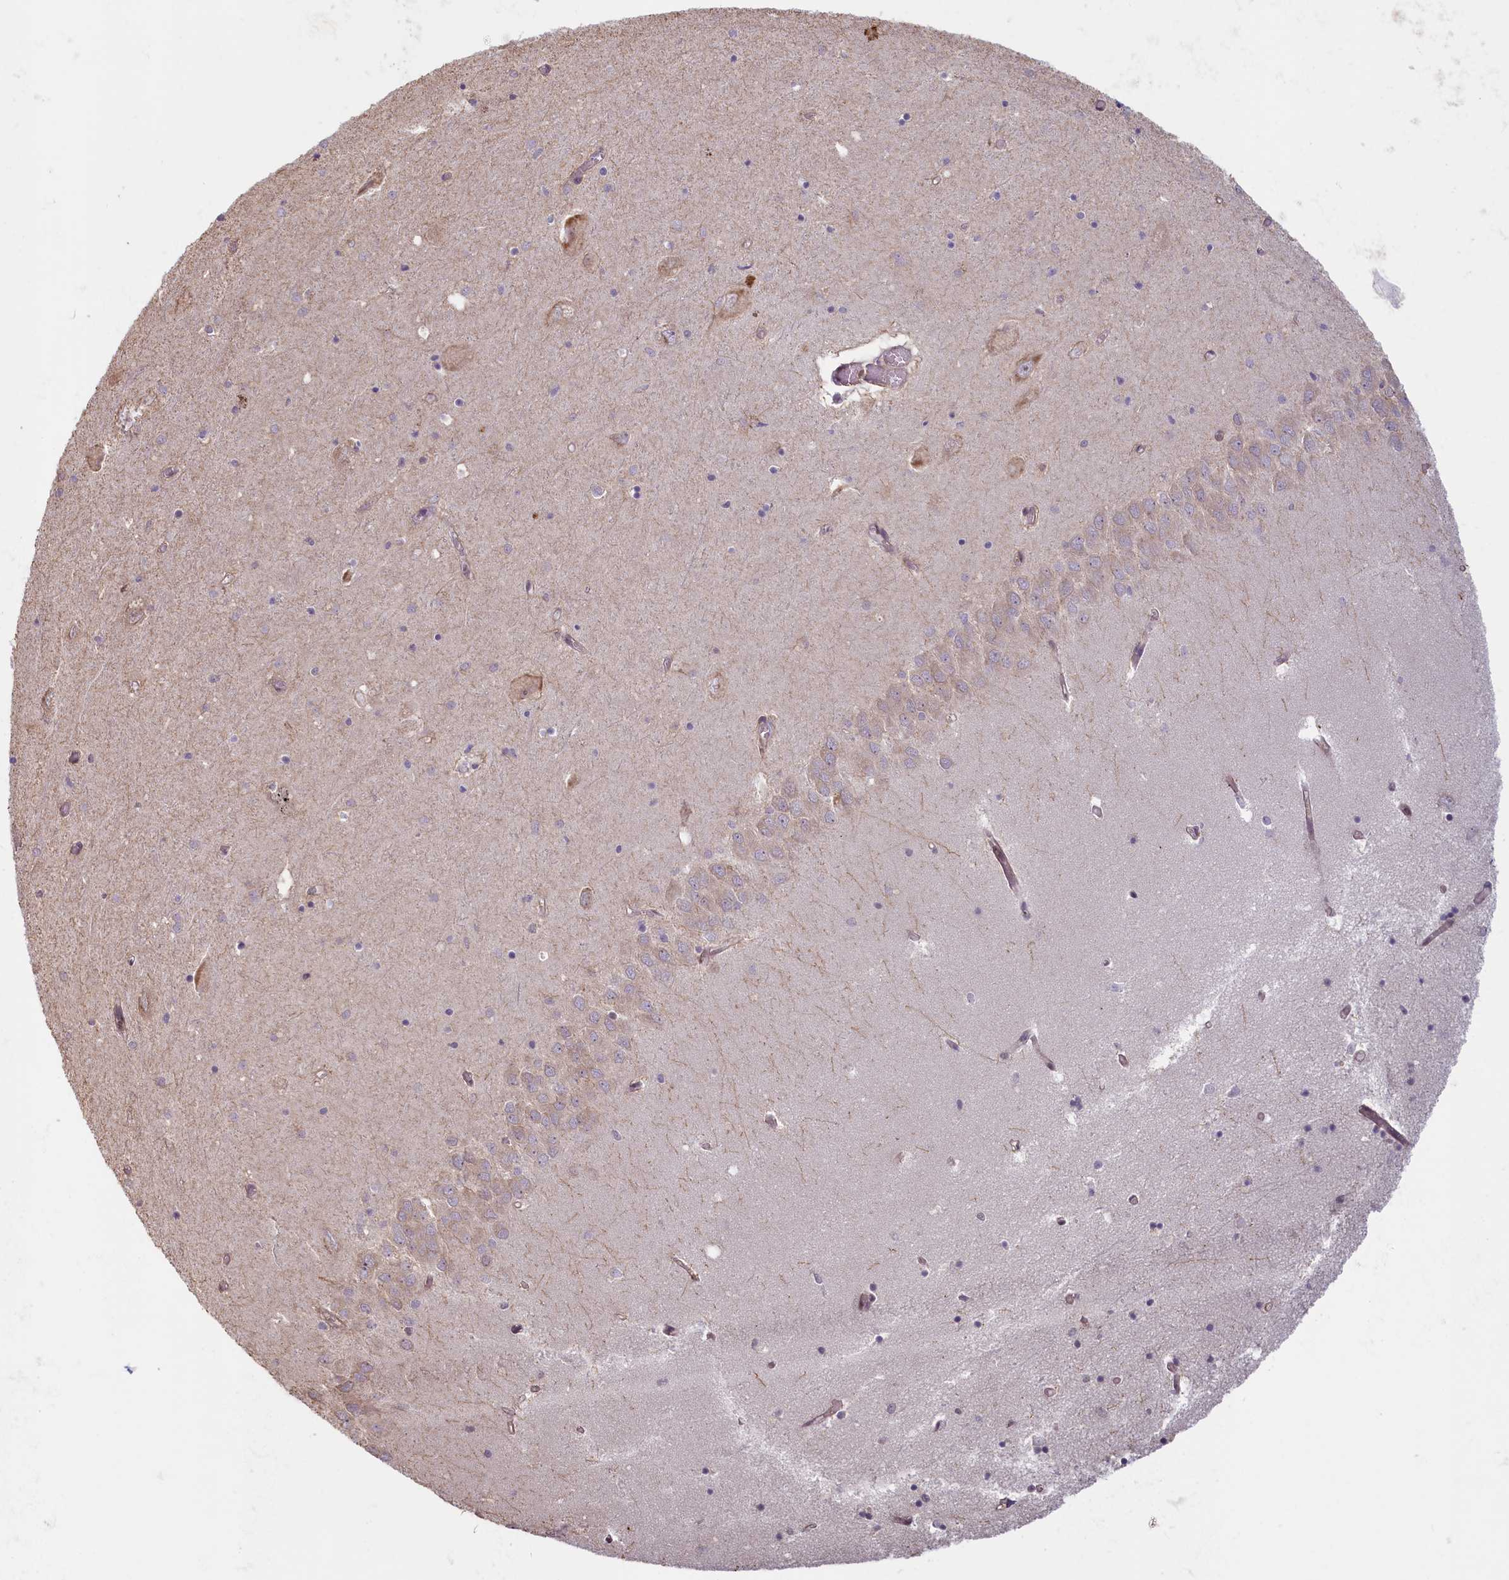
{"staining": {"intensity": "weak", "quantity": "<25%", "location": "nuclear"}, "tissue": "hippocampus", "cell_type": "Glial cells", "image_type": "normal", "snomed": [{"axis": "morphology", "description": "Normal tissue, NOS"}, {"axis": "topography", "description": "Hippocampus"}], "caption": "Immunohistochemical staining of unremarkable human hippocampus shows no significant expression in glial cells. Nuclei are stained in blue.", "gene": "C19orf44", "patient": {"sex": "male", "age": 70}}